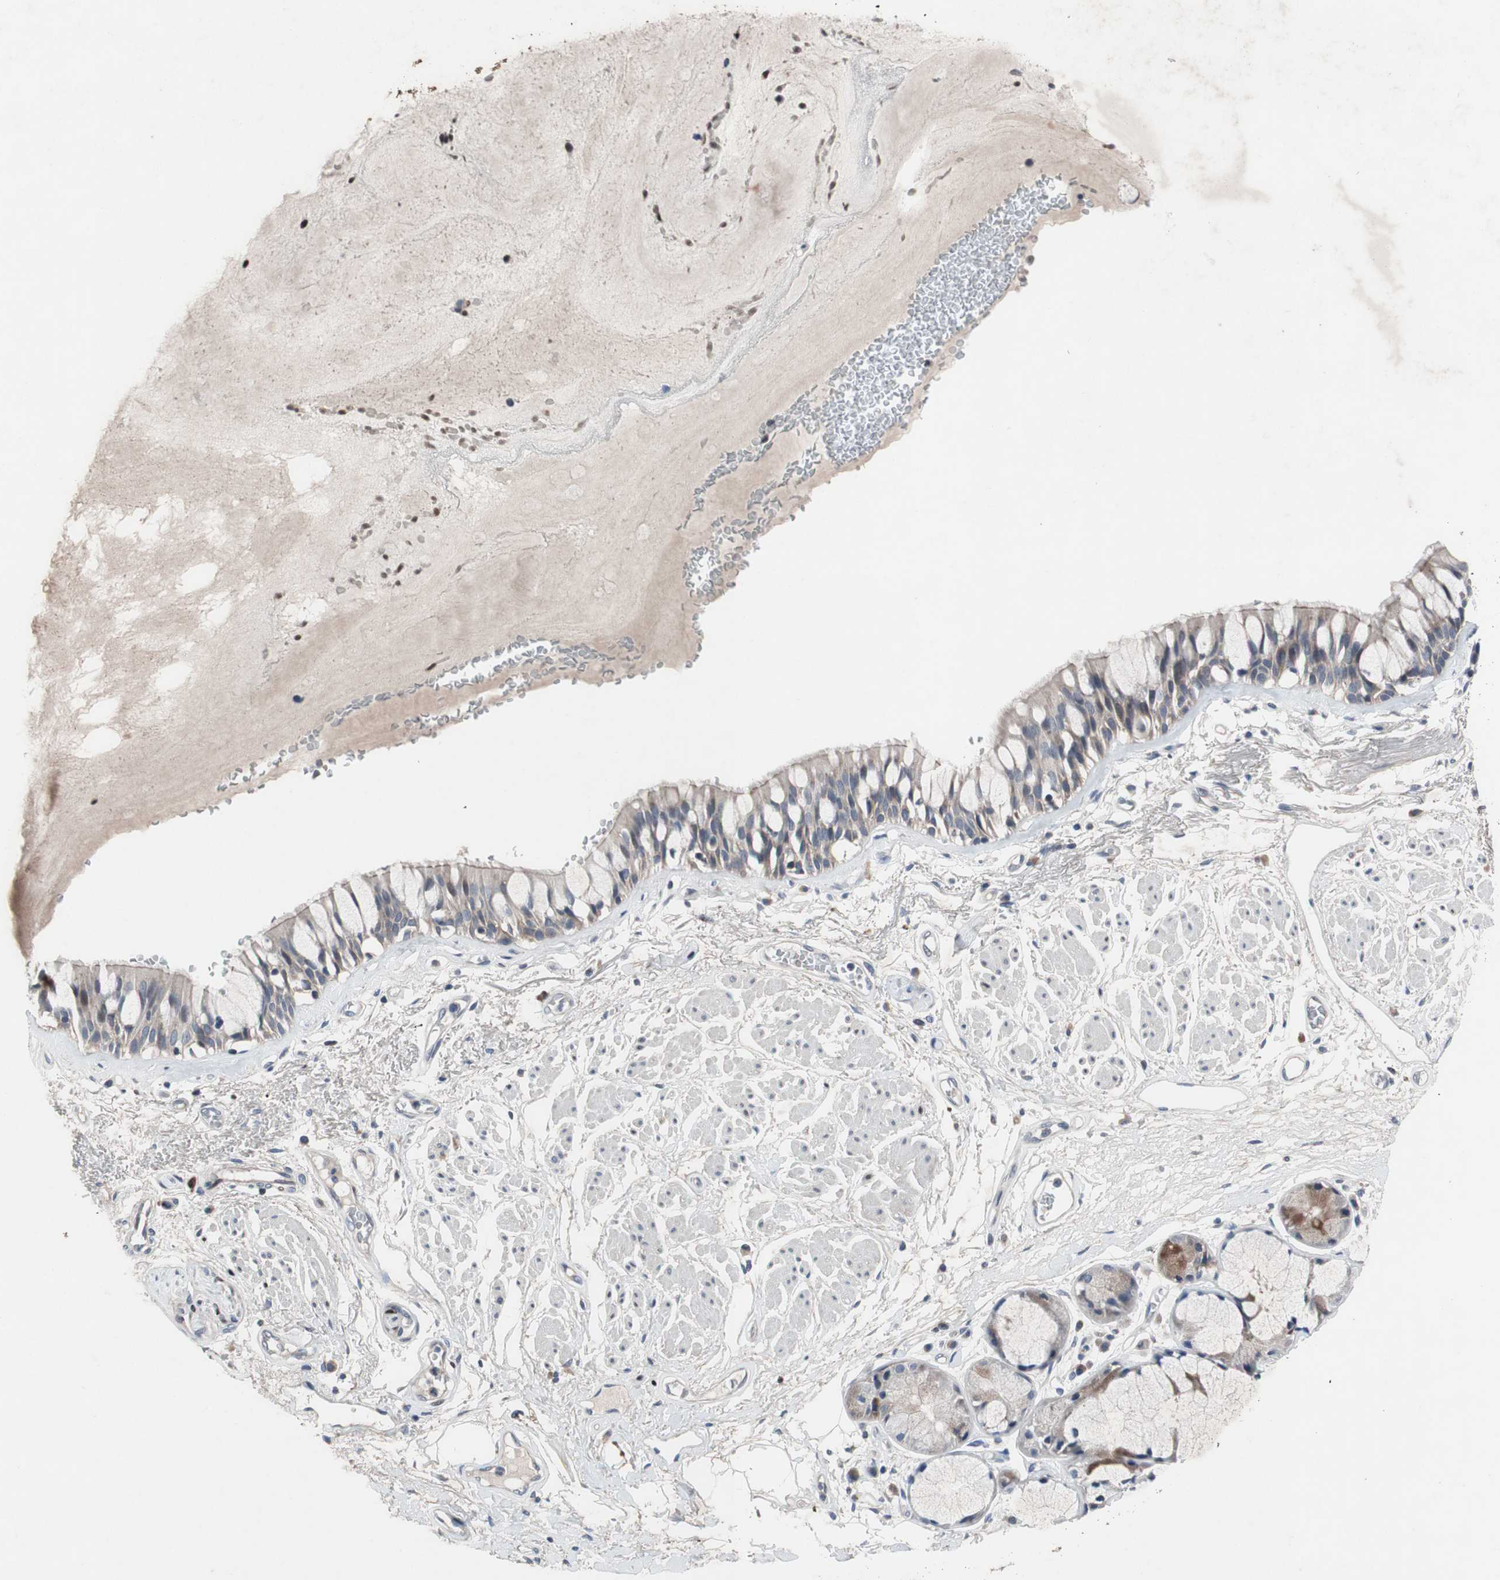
{"staining": {"intensity": "weak", "quantity": ">75%", "location": "cytoplasmic/membranous"}, "tissue": "bronchus", "cell_type": "Respiratory epithelial cells", "image_type": "normal", "snomed": [{"axis": "morphology", "description": "Normal tissue, NOS"}, {"axis": "topography", "description": "Bronchus"}], "caption": "Normal bronchus demonstrates weak cytoplasmic/membranous staining in approximately >75% of respiratory epithelial cells The staining was performed using DAB (3,3'-diaminobenzidine) to visualize the protein expression in brown, while the nuclei were stained in blue with hematoxylin (Magnification: 20x)..", "gene": "MUTYH", "patient": {"sex": "male", "age": 66}}